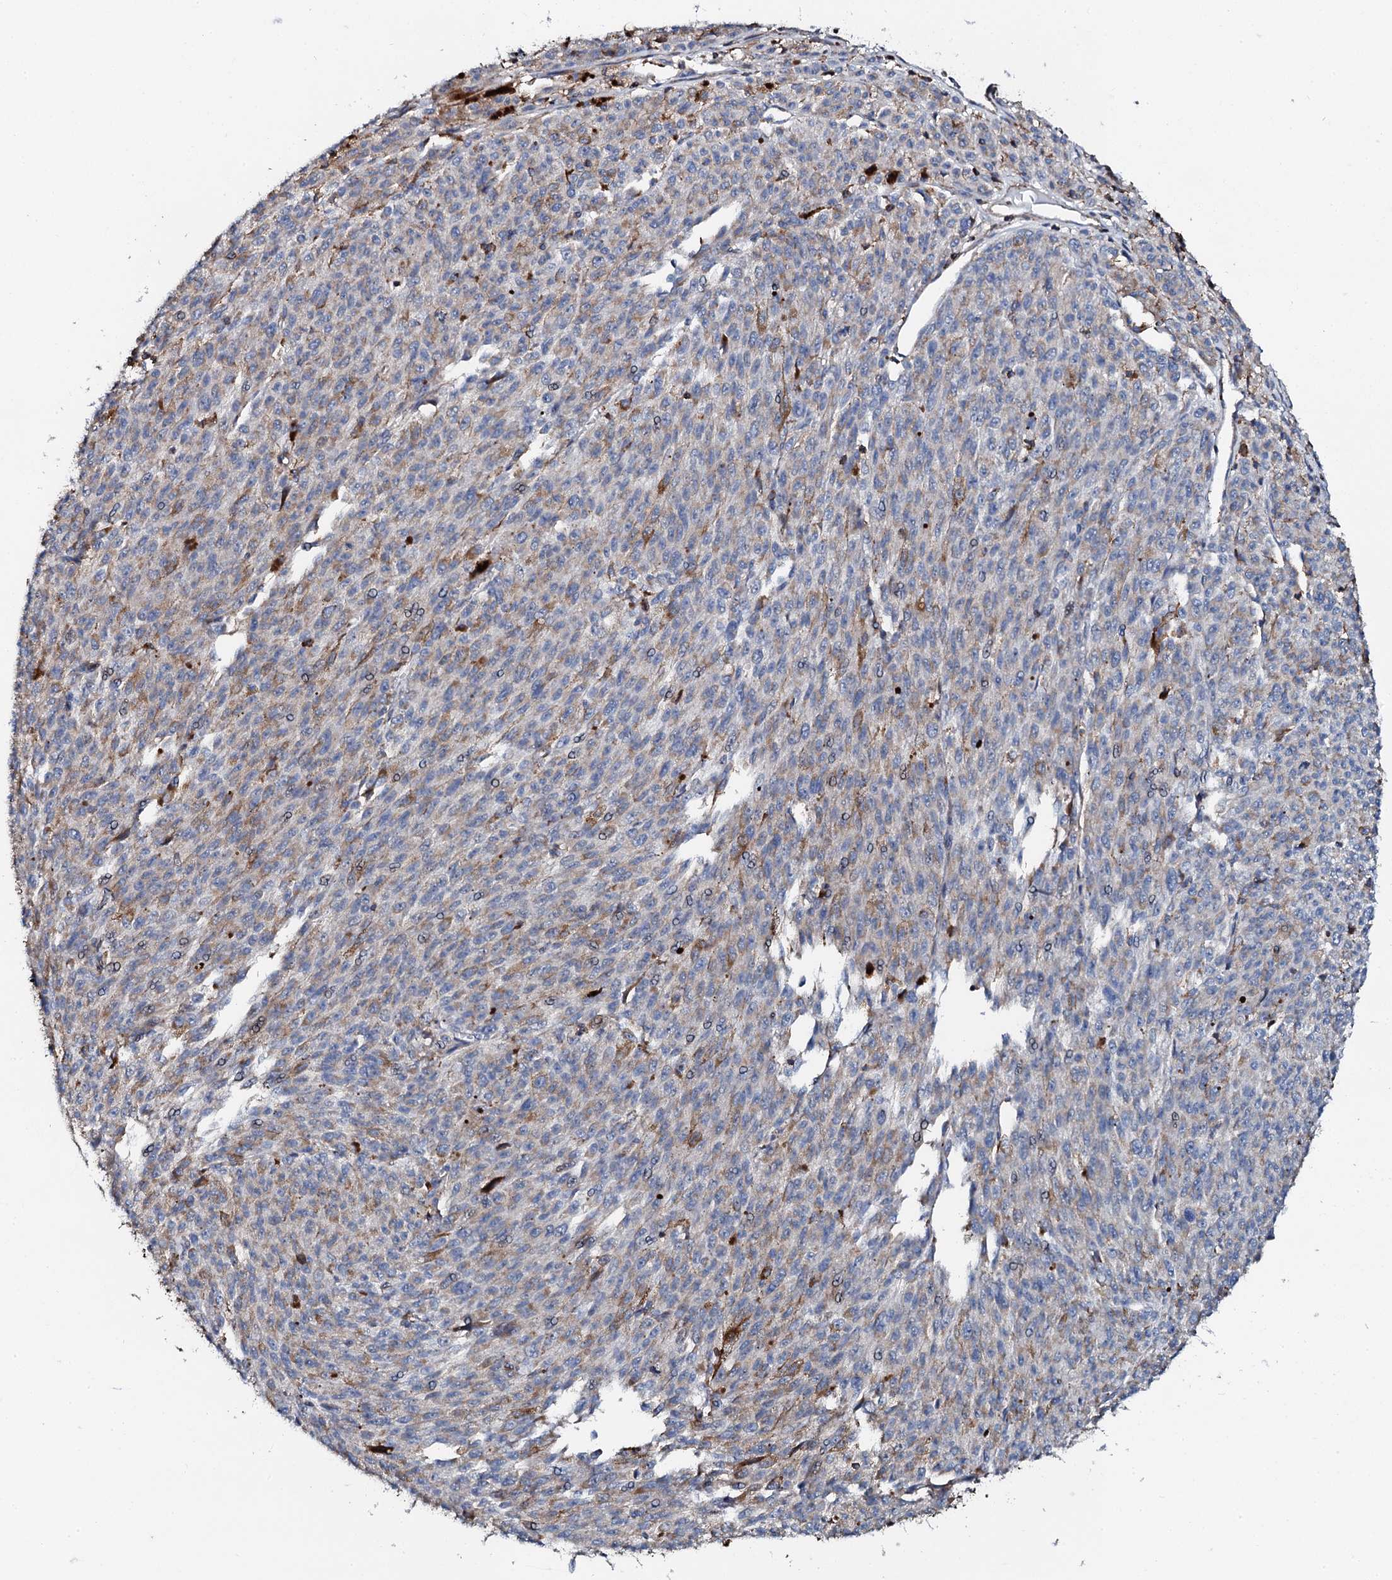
{"staining": {"intensity": "weak", "quantity": "<25%", "location": "cytoplasmic/membranous"}, "tissue": "melanoma", "cell_type": "Tumor cells", "image_type": "cancer", "snomed": [{"axis": "morphology", "description": "Malignant melanoma, NOS"}, {"axis": "topography", "description": "Skin"}], "caption": "A high-resolution image shows immunohistochemistry (IHC) staining of melanoma, which exhibits no significant staining in tumor cells.", "gene": "INTS10", "patient": {"sex": "female", "age": 52}}